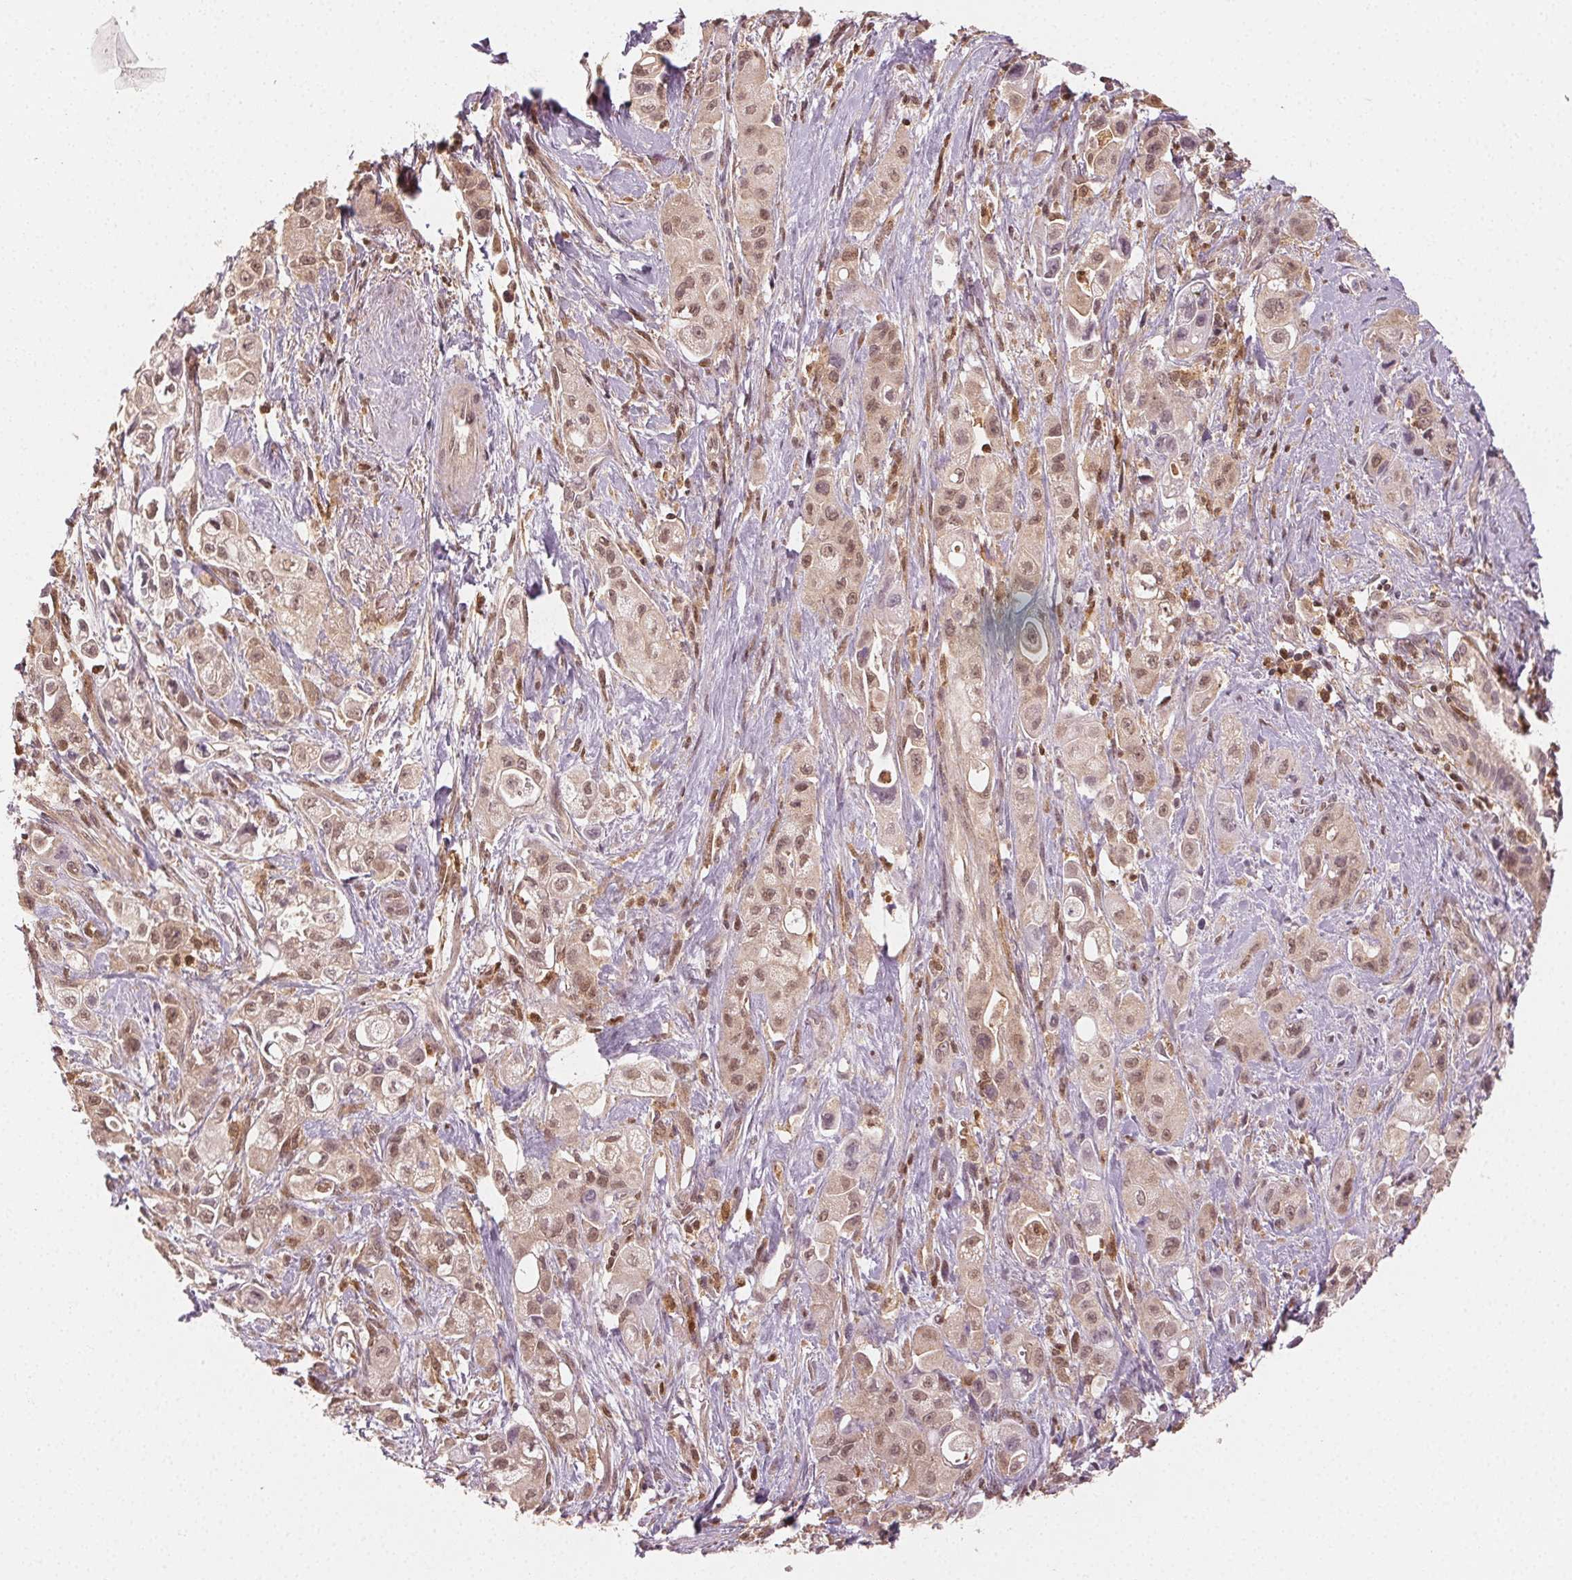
{"staining": {"intensity": "weak", "quantity": ">75%", "location": "nuclear"}, "tissue": "pancreatic cancer", "cell_type": "Tumor cells", "image_type": "cancer", "snomed": [{"axis": "morphology", "description": "Adenocarcinoma, NOS"}, {"axis": "topography", "description": "Pancreas"}], "caption": "Pancreatic cancer was stained to show a protein in brown. There is low levels of weak nuclear expression in approximately >75% of tumor cells.", "gene": "MAPK14", "patient": {"sex": "female", "age": 66}}